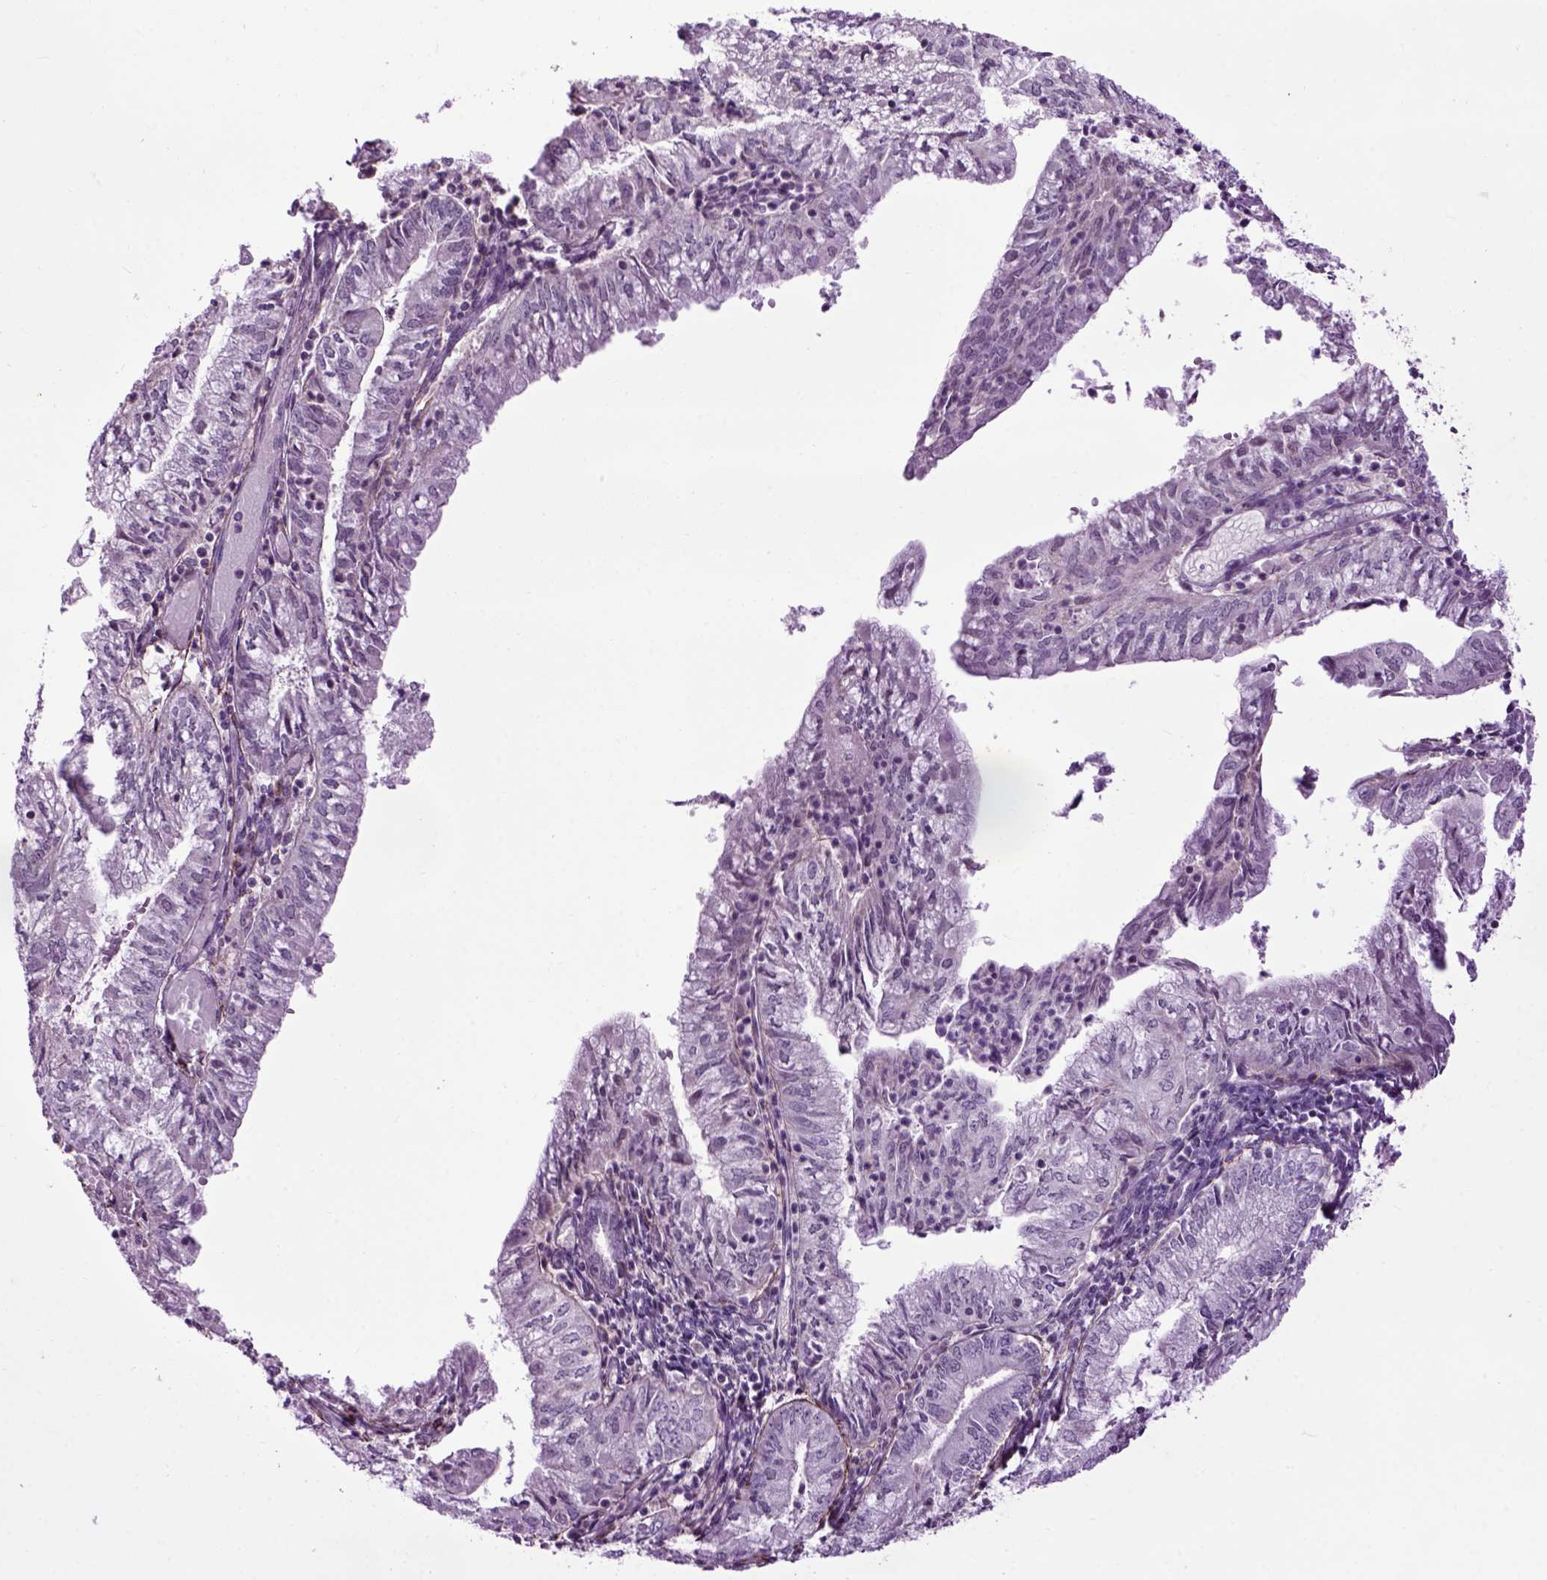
{"staining": {"intensity": "negative", "quantity": "none", "location": "none"}, "tissue": "endometrial cancer", "cell_type": "Tumor cells", "image_type": "cancer", "snomed": [{"axis": "morphology", "description": "Adenocarcinoma, NOS"}, {"axis": "topography", "description": "Endometrium"}], "caption": "IHC of human endometrial cancer reveals no positivity in tumor cells.", "gene": "EMILIN3", "patient": {"sex": "female", "age": 55}}